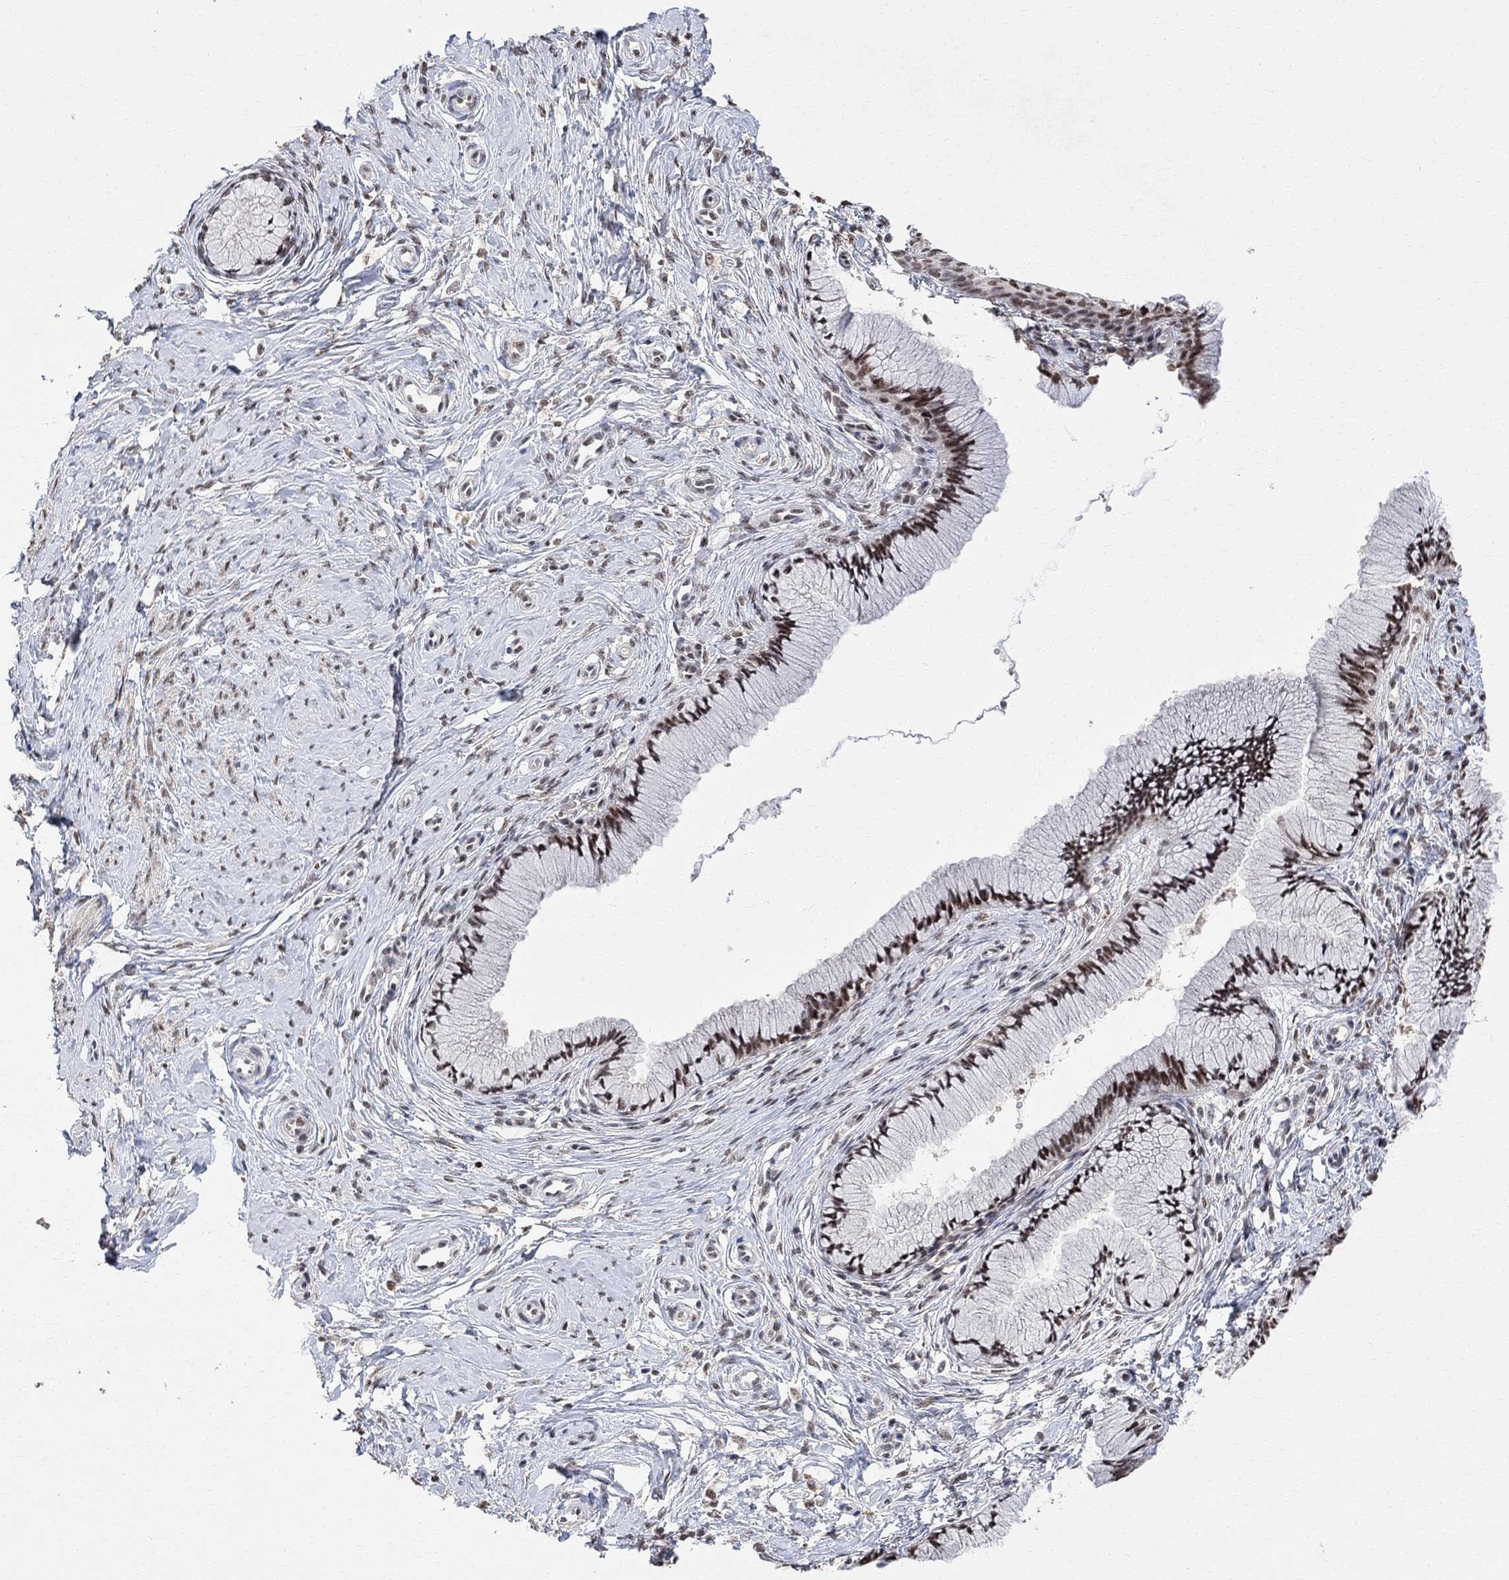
{"staining": {"intensity": "moderate", "quantity": ">75%", "location": "nuclear"}, "tissue": "cervix", "cell_type": "Glandular cells", "image_type": "normal", "snomed": [{"axis": "morphology", "description": "Normal tissue, NOS"}, {"axis": "topography", "description": "Cervix"}], "caption": "Protein expression analysis of unremarkable human cervix reveals moderate nuclear staining in about >75% of glandular cells.", "gene": "E4F1", "patient": {"sex": "female", "age": 37}}